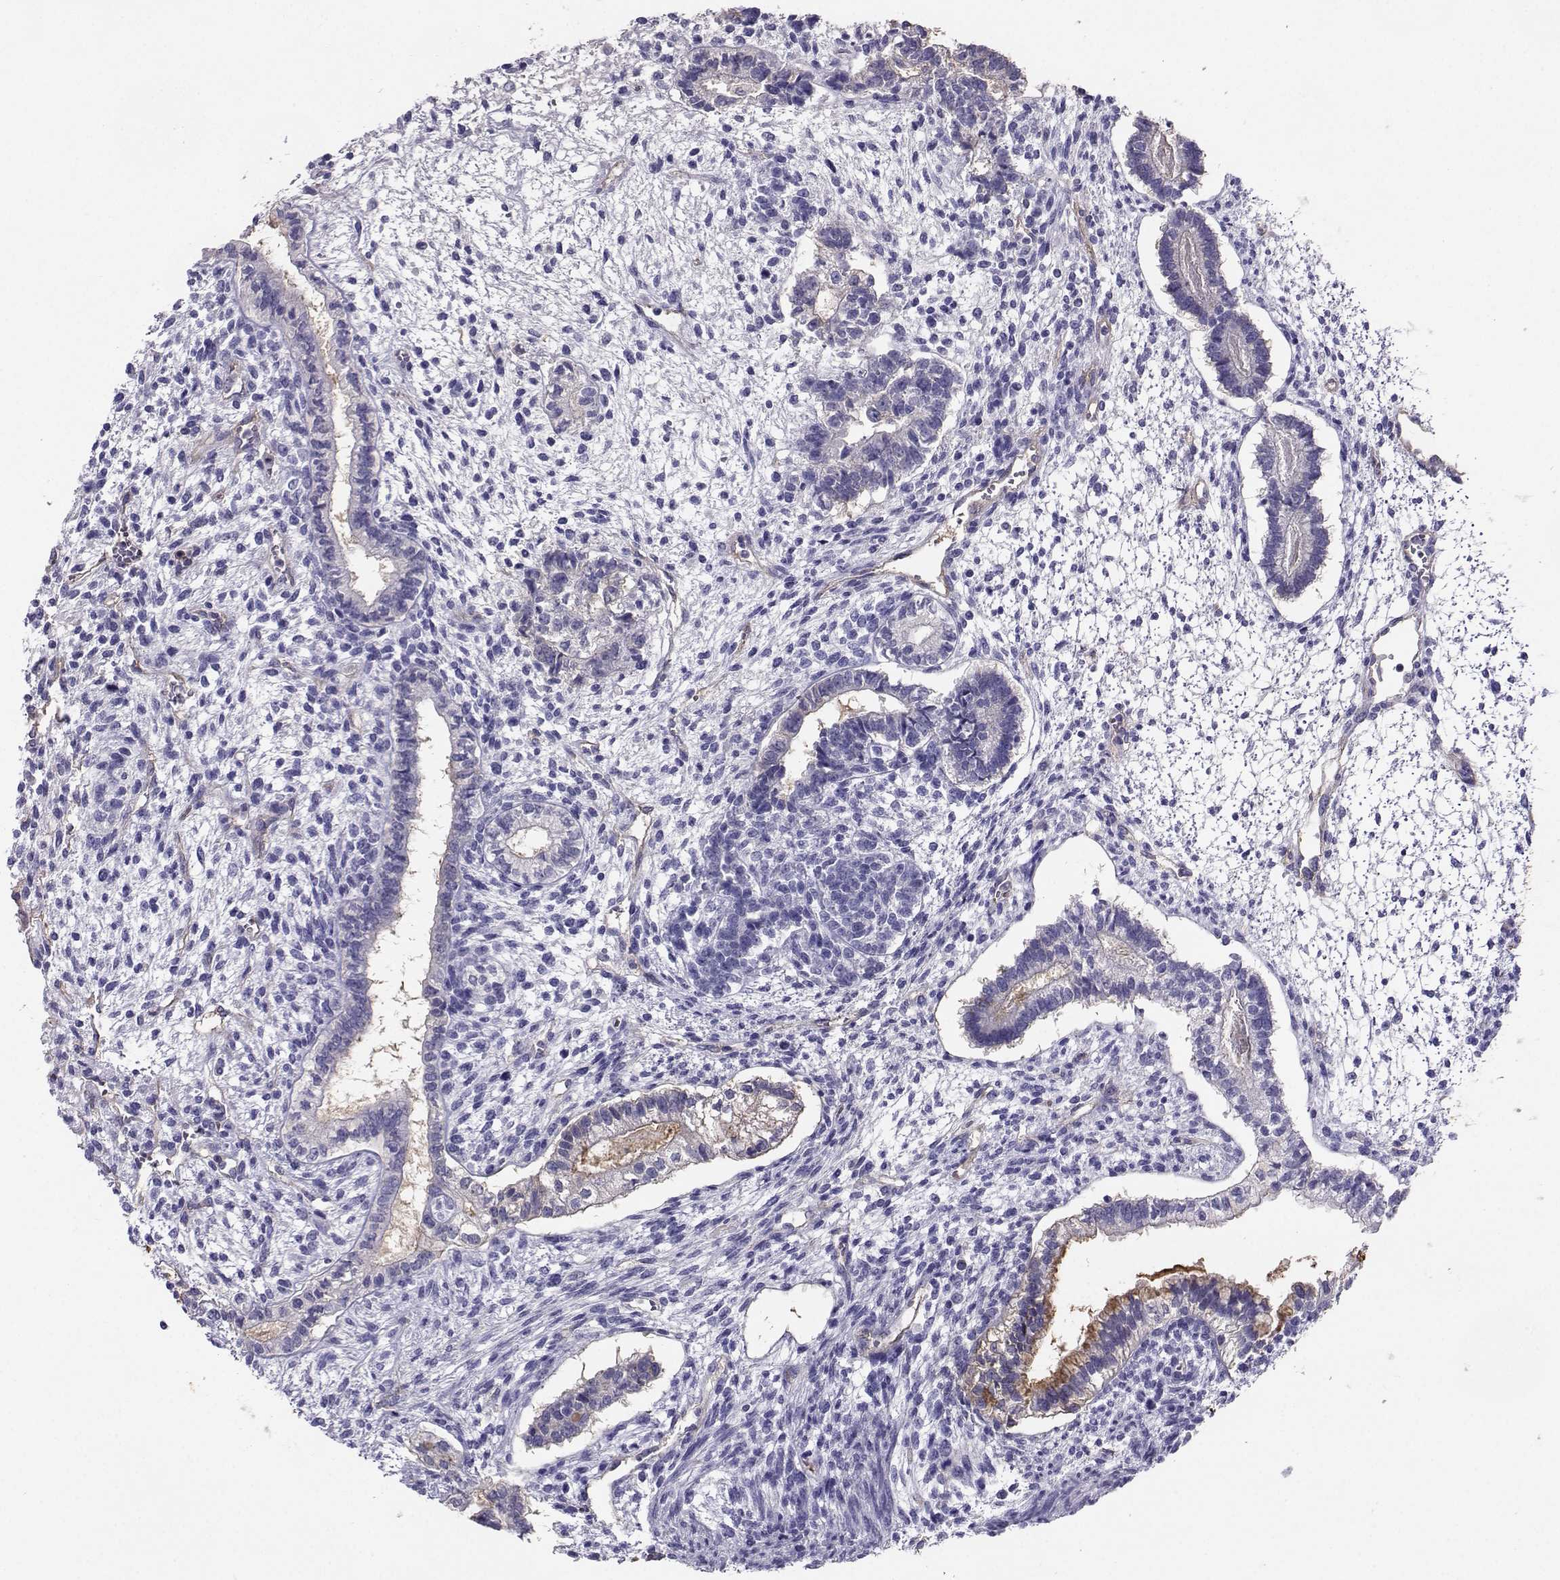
{"staining": {"intensity": "moderate", "quantity": "<25%", "location": "cytoplasmic/membranous"}, "tissue": "testis cancer", "cell_type": "Tumor cells", "image_type": "cancer", "snomed": [{"axis": "morphology", "description": "Carcinoma, Embryonal, NOS"}, {"axis": "topography", "description": "Testis"}], "caption": "This is a photomicrograph of immunohistochemistry (IHC) staining of testis cancer, which shows moderate expression in the cytoplasmic/membranous of tumor cells.", "gene": "CLUL1", "patient": {"sex": "male", "age": 37}}